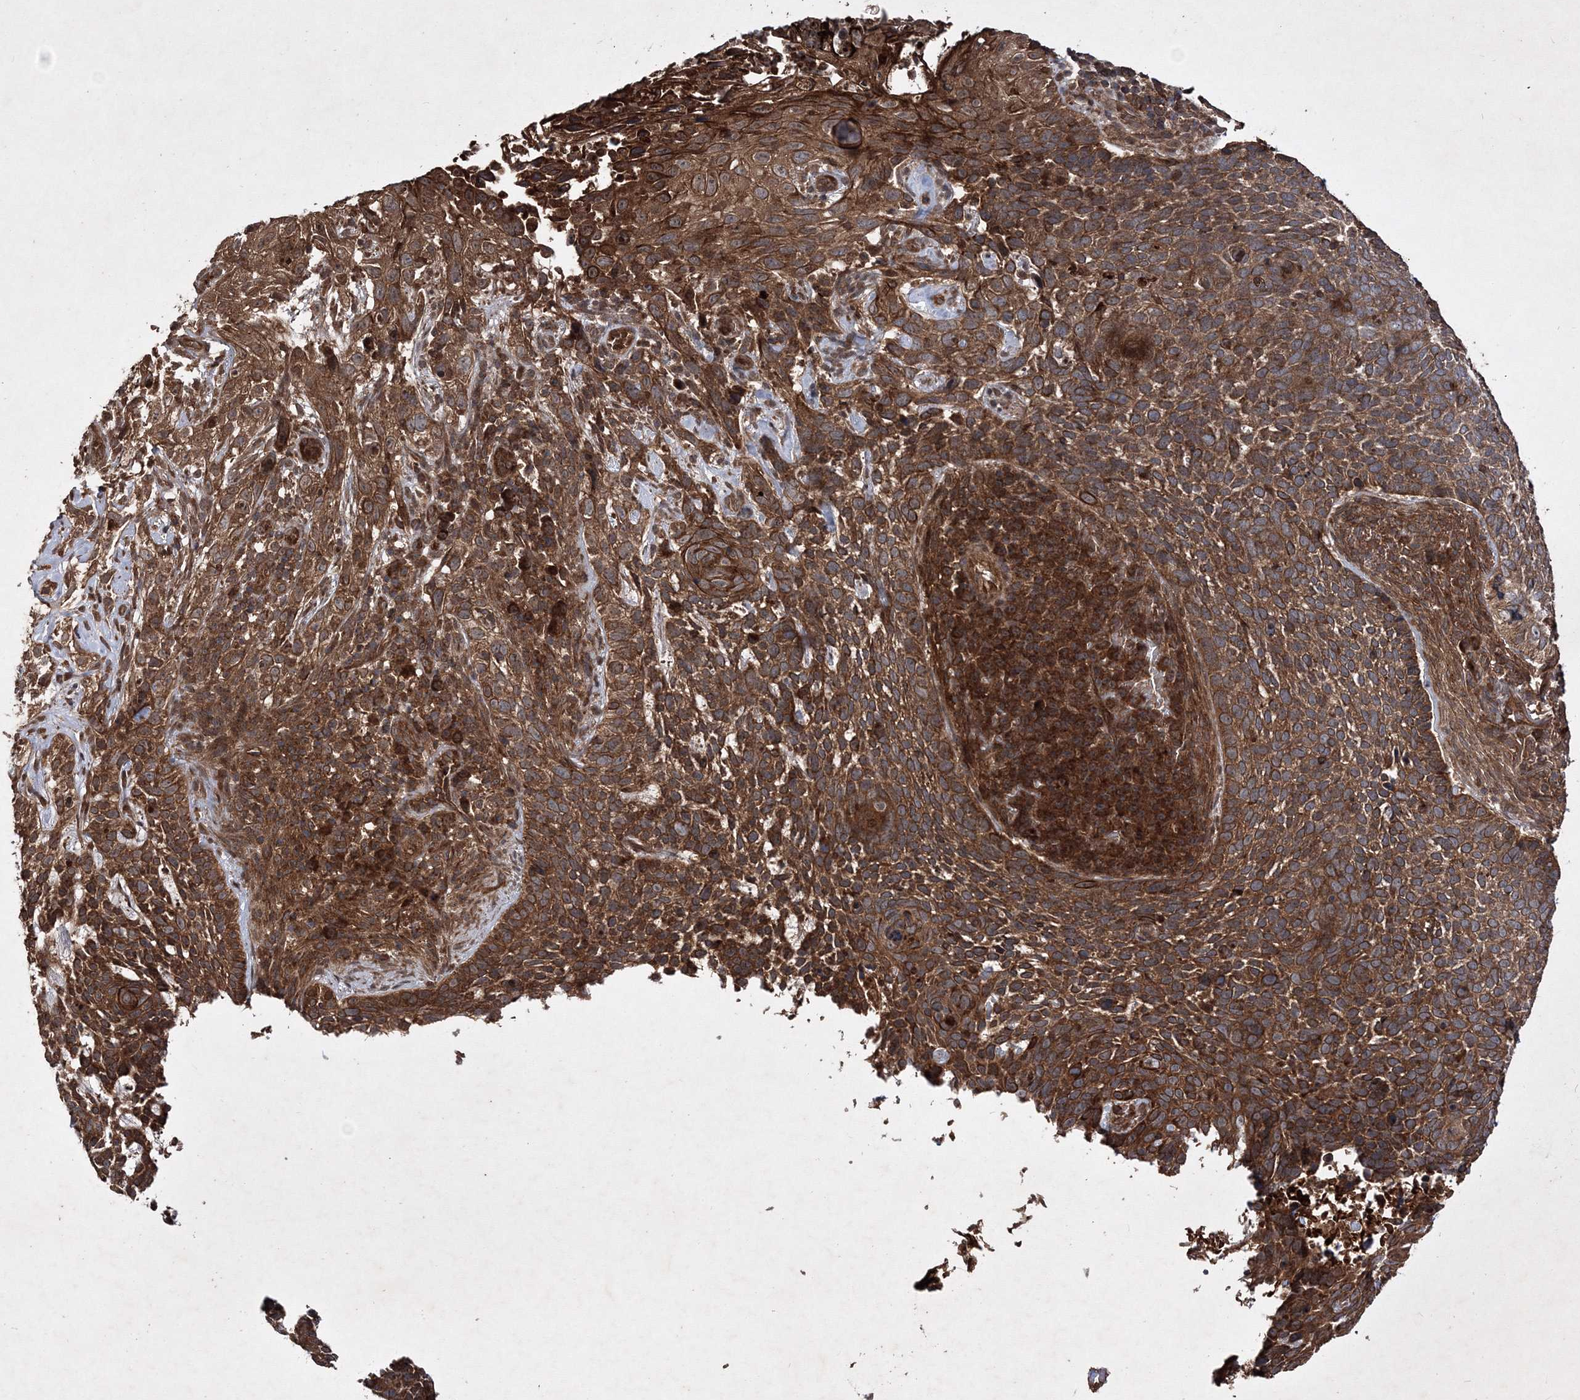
{"staining": {"intensity": "strong", "quantity": ">75%", "location": "cytoplasmic/membranous"}, "tissue": "skin cancer", "cell_type": "Tumor cells", "image_type": "cancer", "snomed": [{"axis": "morphology", "description": "Basal cell carcinoma"}, {"axis": "topography", "description": "Skin"}], "caption": "DAB (3,3'-diaminobenzidine) immunohistochemical staining of skin cancer reveals strong cytoplasmic/membranous protein positivity in about >75% of tumor cells.", "gene": "DNAJC13", "patient": {"sex": "female", "age": 64}}